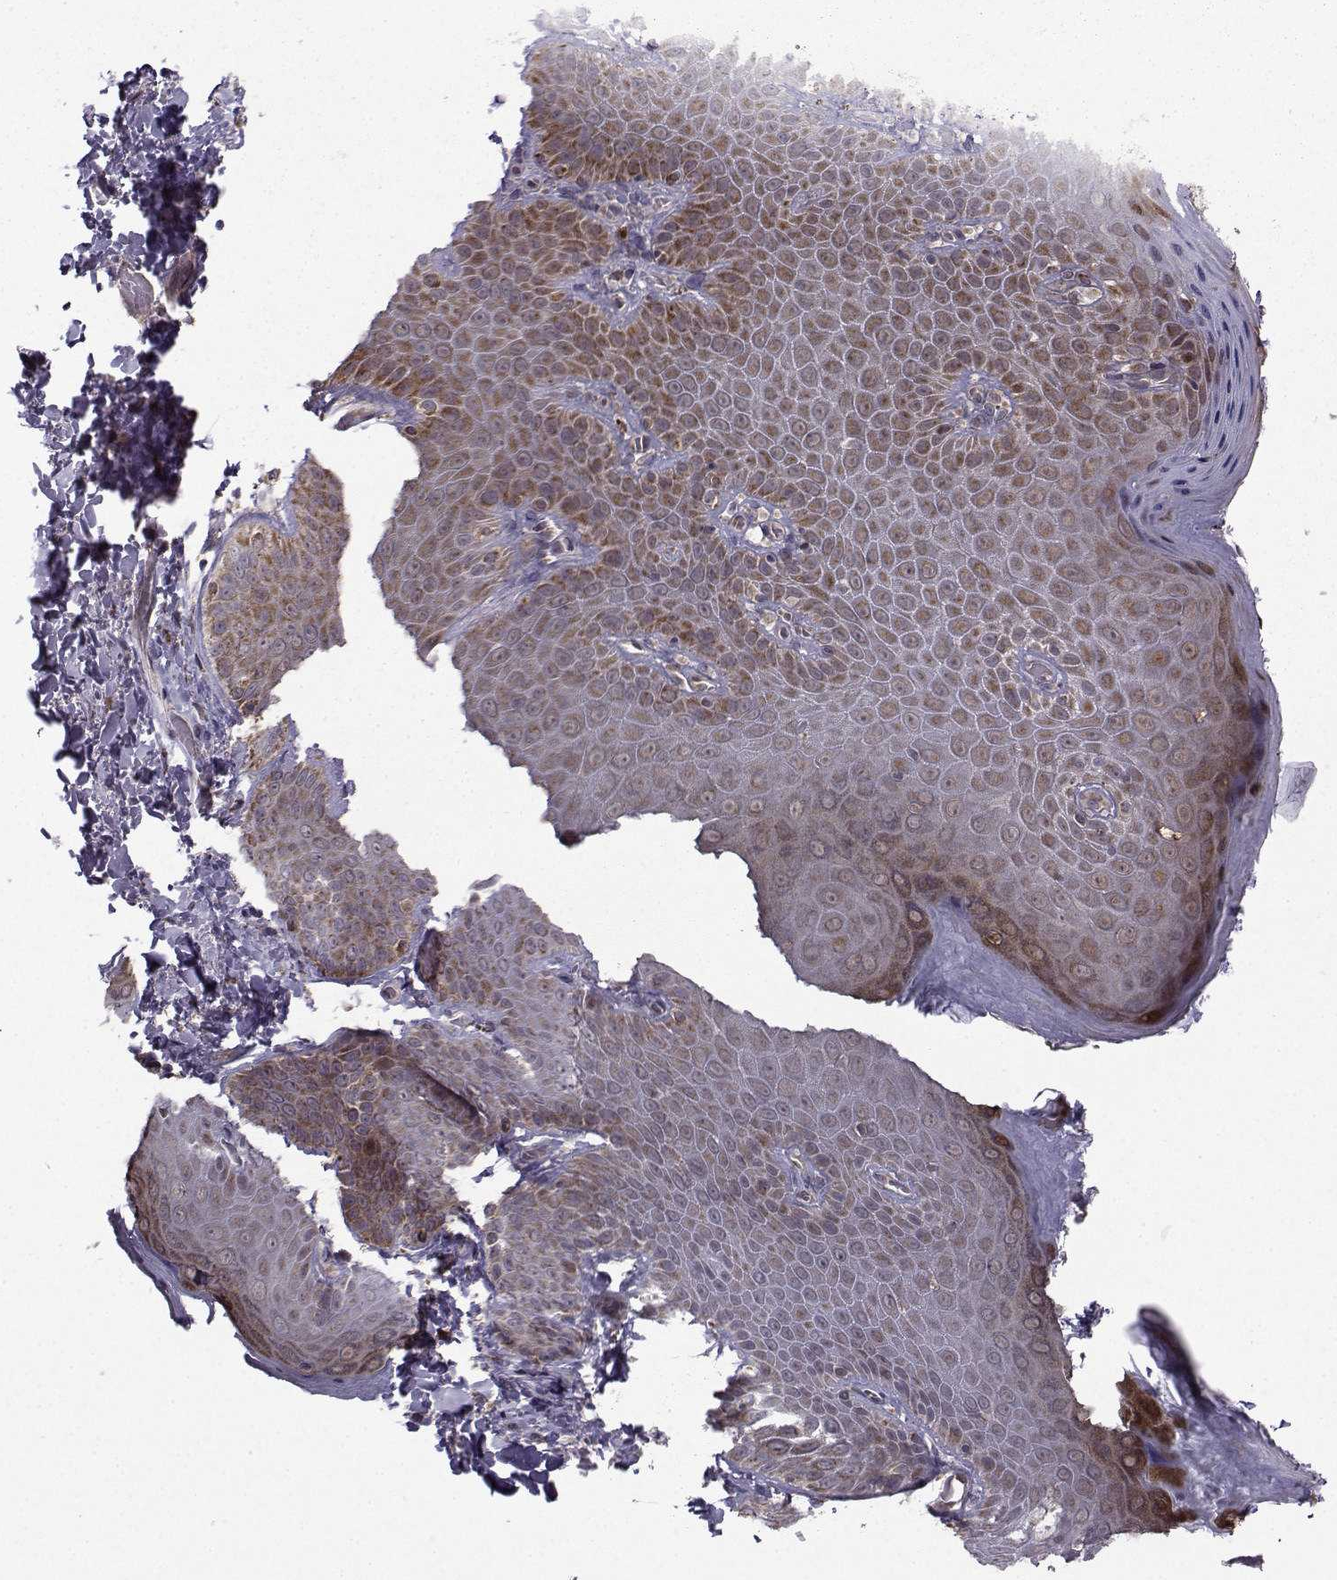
{"staining": {"intensity": "moderate", "quantity": "25%-75%", "location": "cytoplasmic/membranous"}, "tissue": "skin", "cell_type": "Epidermal cells", "image_type": "normal", "snomed": [{"axis": "morphology", "description": "Normal tissue, NOS"}, {"axis": "topography", "description": "Anal"}], "caption": "Immunohistochemical staining of unremarkable human skin displays moderate cytoplasmic/membranous protein staining in approximately 25%-75% of epidermal cells.", "gene": "NECAB3", "patient": {"sex": "male", "age": 53}}